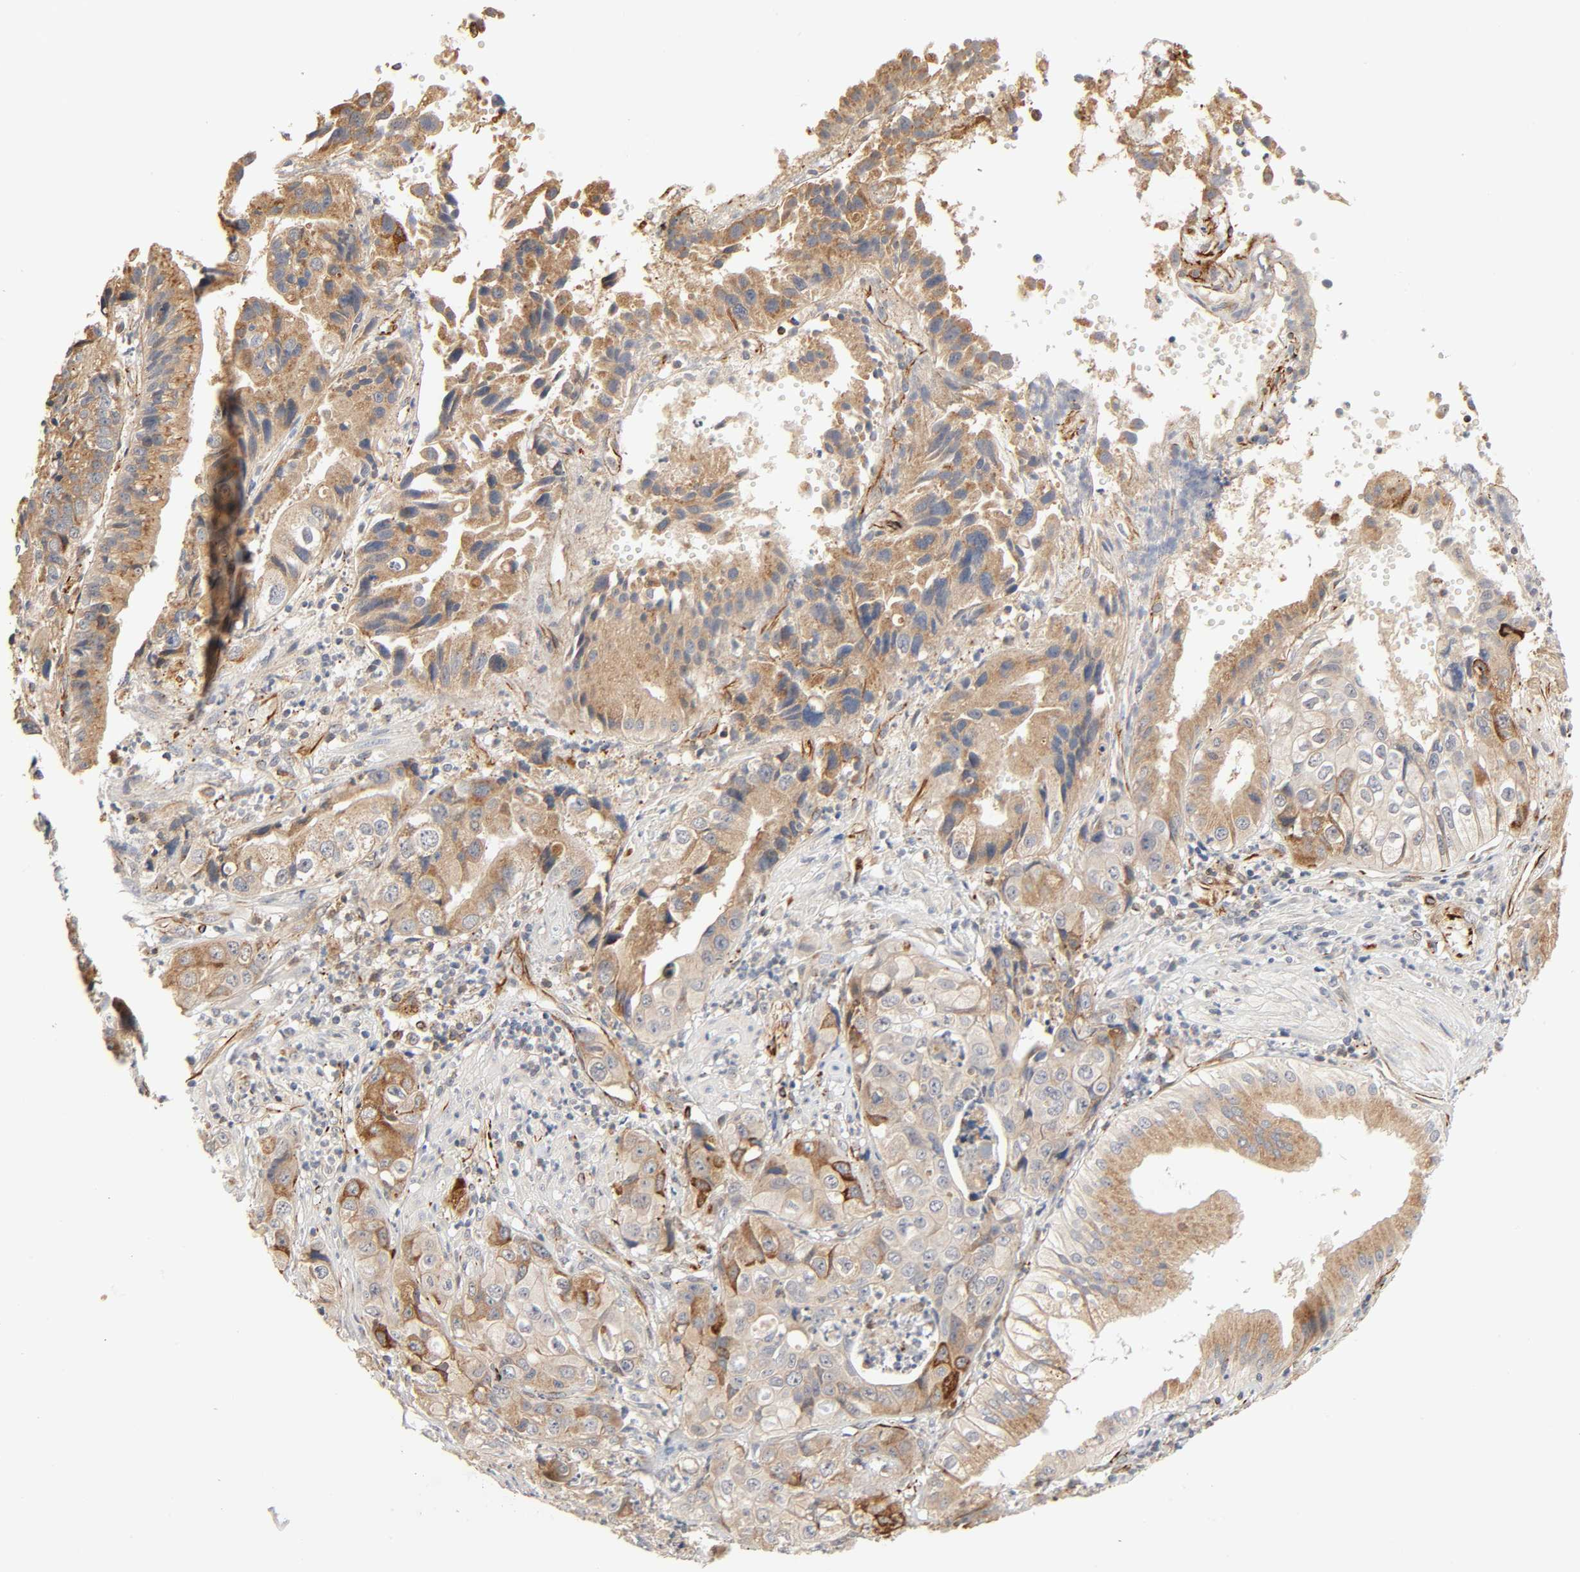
{"staining": {"intensity": "moderate", "quantity": ">75%", "location": "cytoplasmic/membranous"}, "tissue": "liver cancer", "cell_type": "Tumor cells", "image_type": "cancer", "snomed": [{"axis": "morphology", "description": "Cholangiocarcinoma"}, {"axis": "topography", "description": "Liver"}], "caption": "Protein staining of liver cancer tissue shows moderate cytoplasmic/membranous positivity in approximately >75% of tumor cells. (IHC, brightfield microscopy, high magnification).", "gene": "REEP6", "patient": {"sex": "female", "age": 61}}